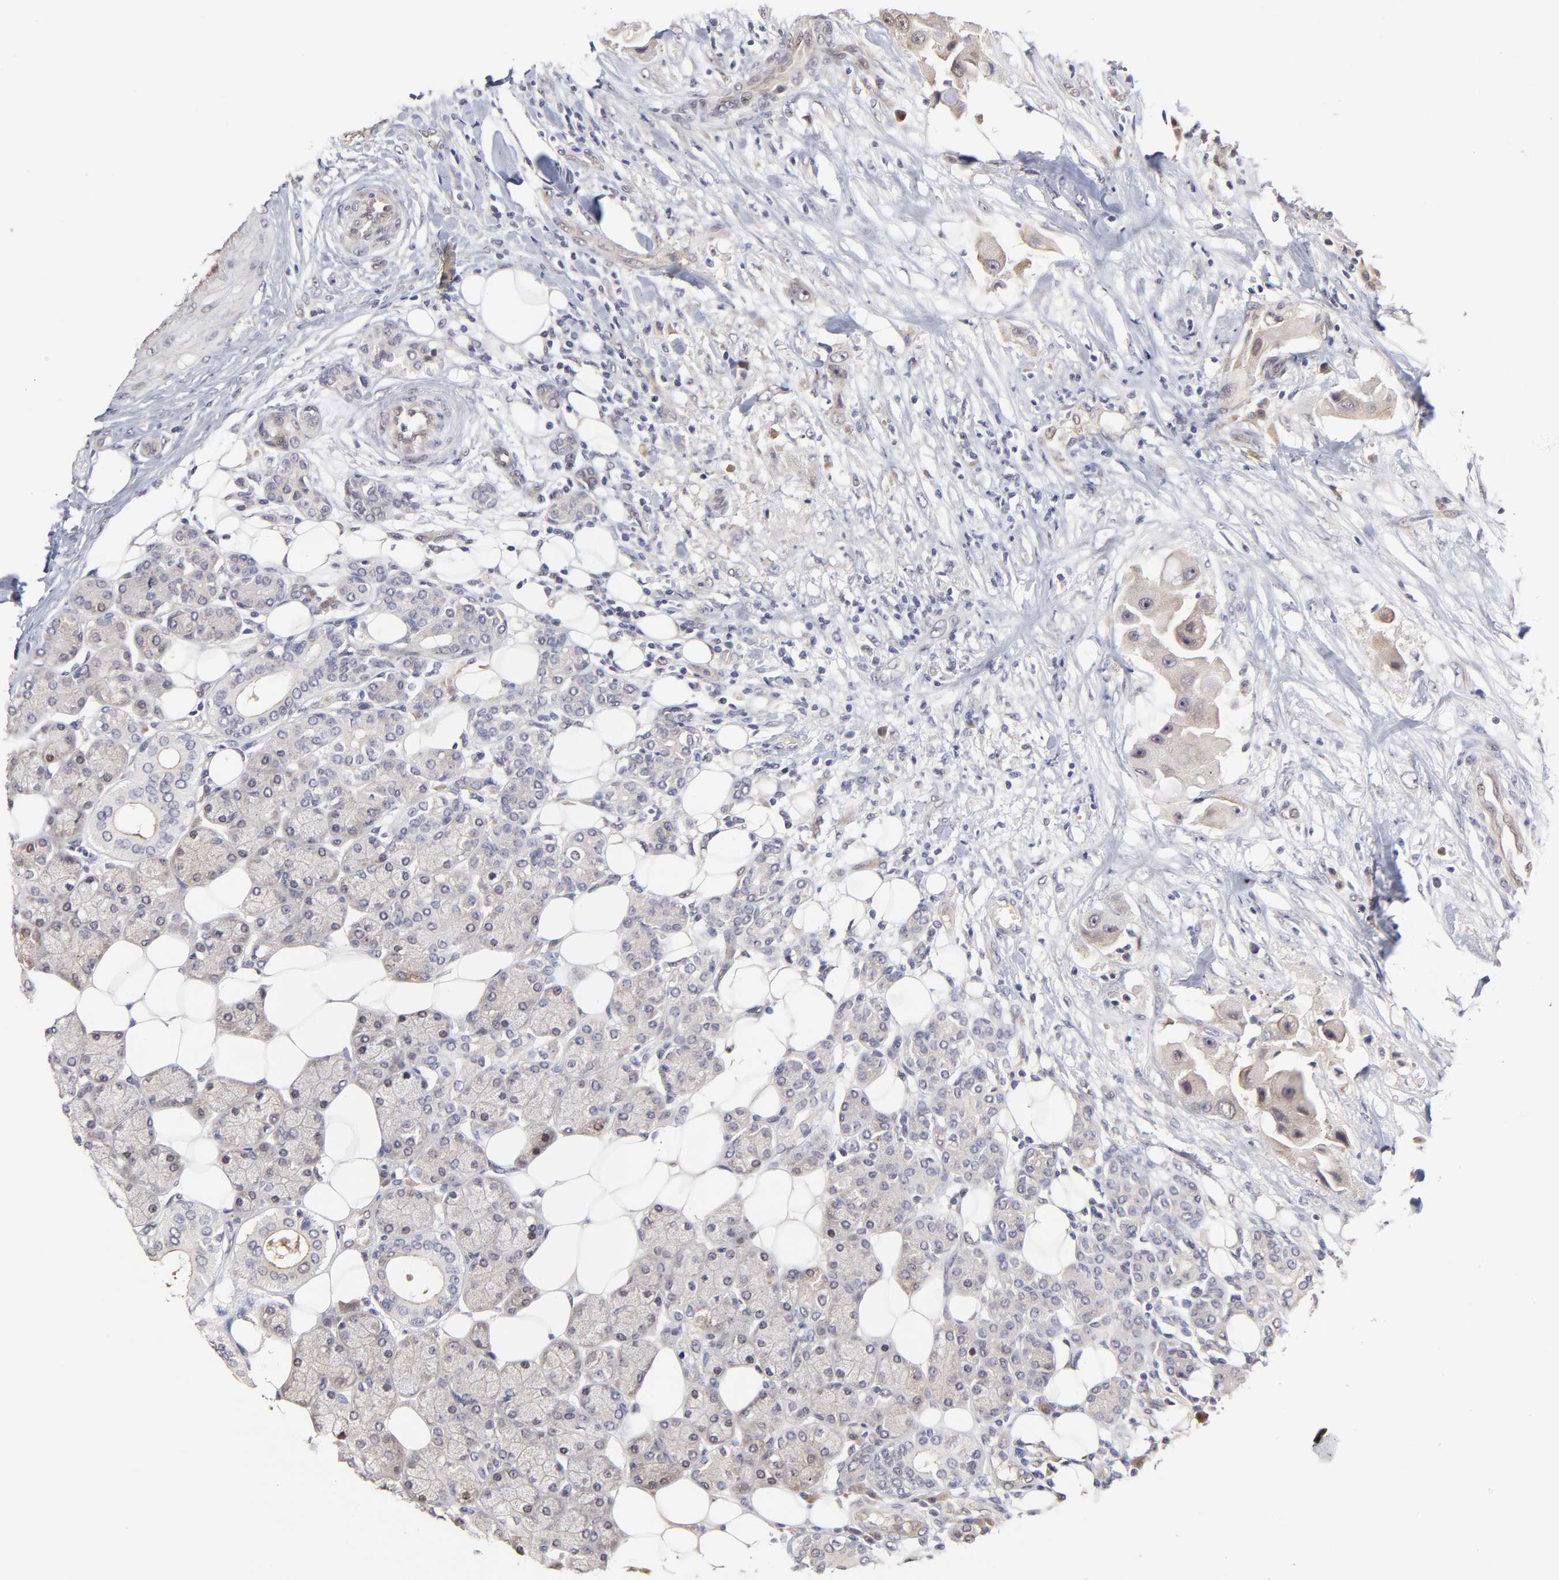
{"staining": {"intensity": "moderate", "quantity": ">75%", "location": "cytoplasmic/membranous"}, "tissue": "head and neck cancer", "cell_type": "Tumor cells", "image_type": "cancer", "snomed": [{"axis": "morphology", "description": "Normal tissue, NOS"}, {"axis": "morphology", "description": "Adenocarcinoma, NOS"}, {"axis": "topography", "description": "Salivary gland"}, {"axis": "topography", "description": "Head-Neck"}], "caption": "Protein expression analysis of head and neck adenocarcinoma demonstrates moderate cytoplasmic/membranous staining in about >75% of tumor cells. (DAB (3,3'-diaminobenzidine) IHC, brown staining for protein, blue staining for nuclei).", "gene": "ZNF10", "patient": {"sex": "male", "age": 80}}